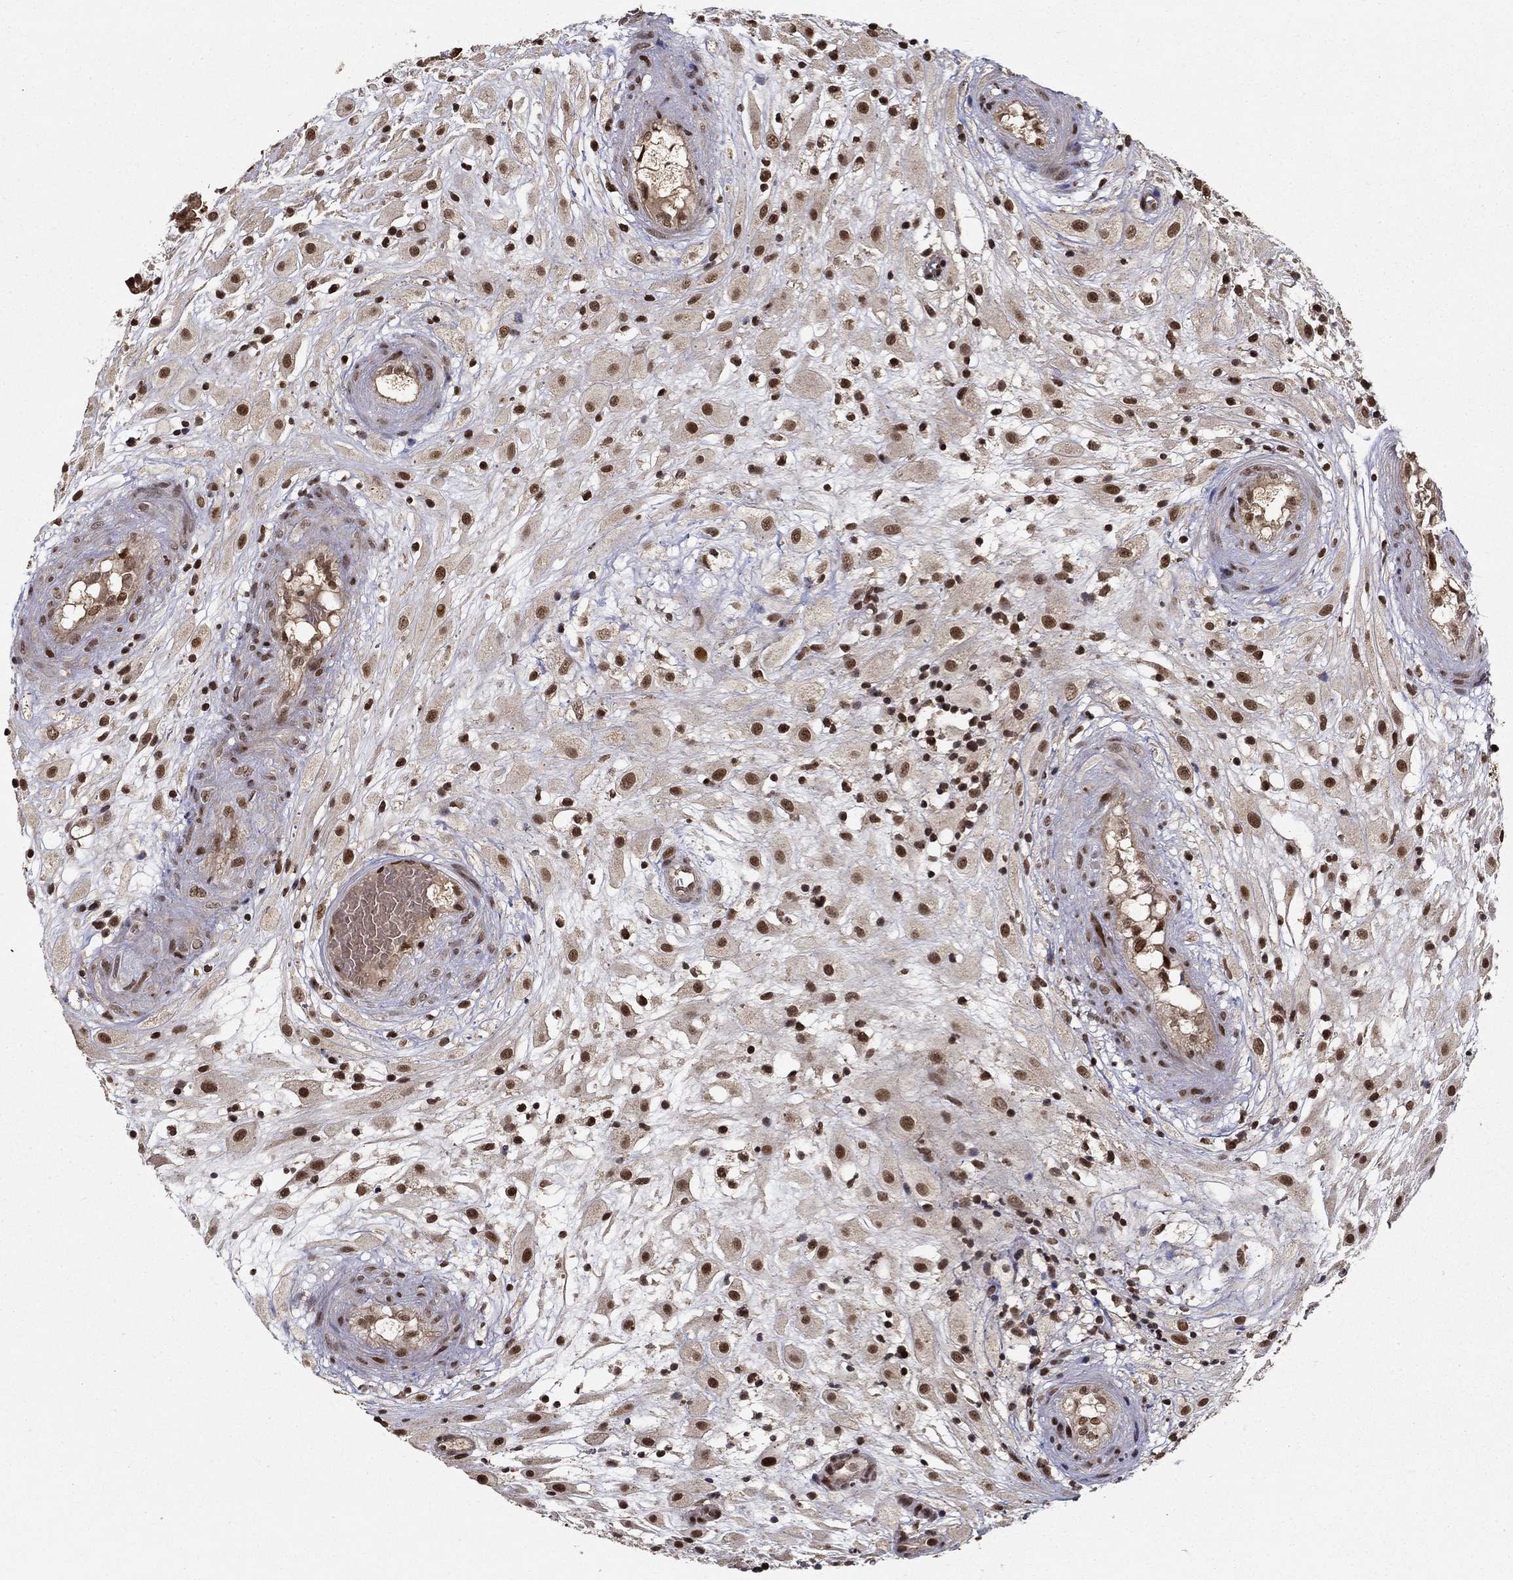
{"staining": {"intensity": "strong", "quantity": "25%-75%", "location": "nuclear"}, "tissue": "placenta", "cell_type": "Decidual cells", "image_type": "normal", "snomed": [{"axis": "morphology", "description": "Normal tissue, NOS"}, {"axis": "topography", "description": "Placenta"}], "caption": "Immunohistochemistry histopathology image of unremarkable human placenta stained for a protein (brown), which displays high levels of strong nuclear staining in about 25%-75% of decidual cells.", "gene": "CDCA7L", "patient": {"sex": "female", "age": 24}}